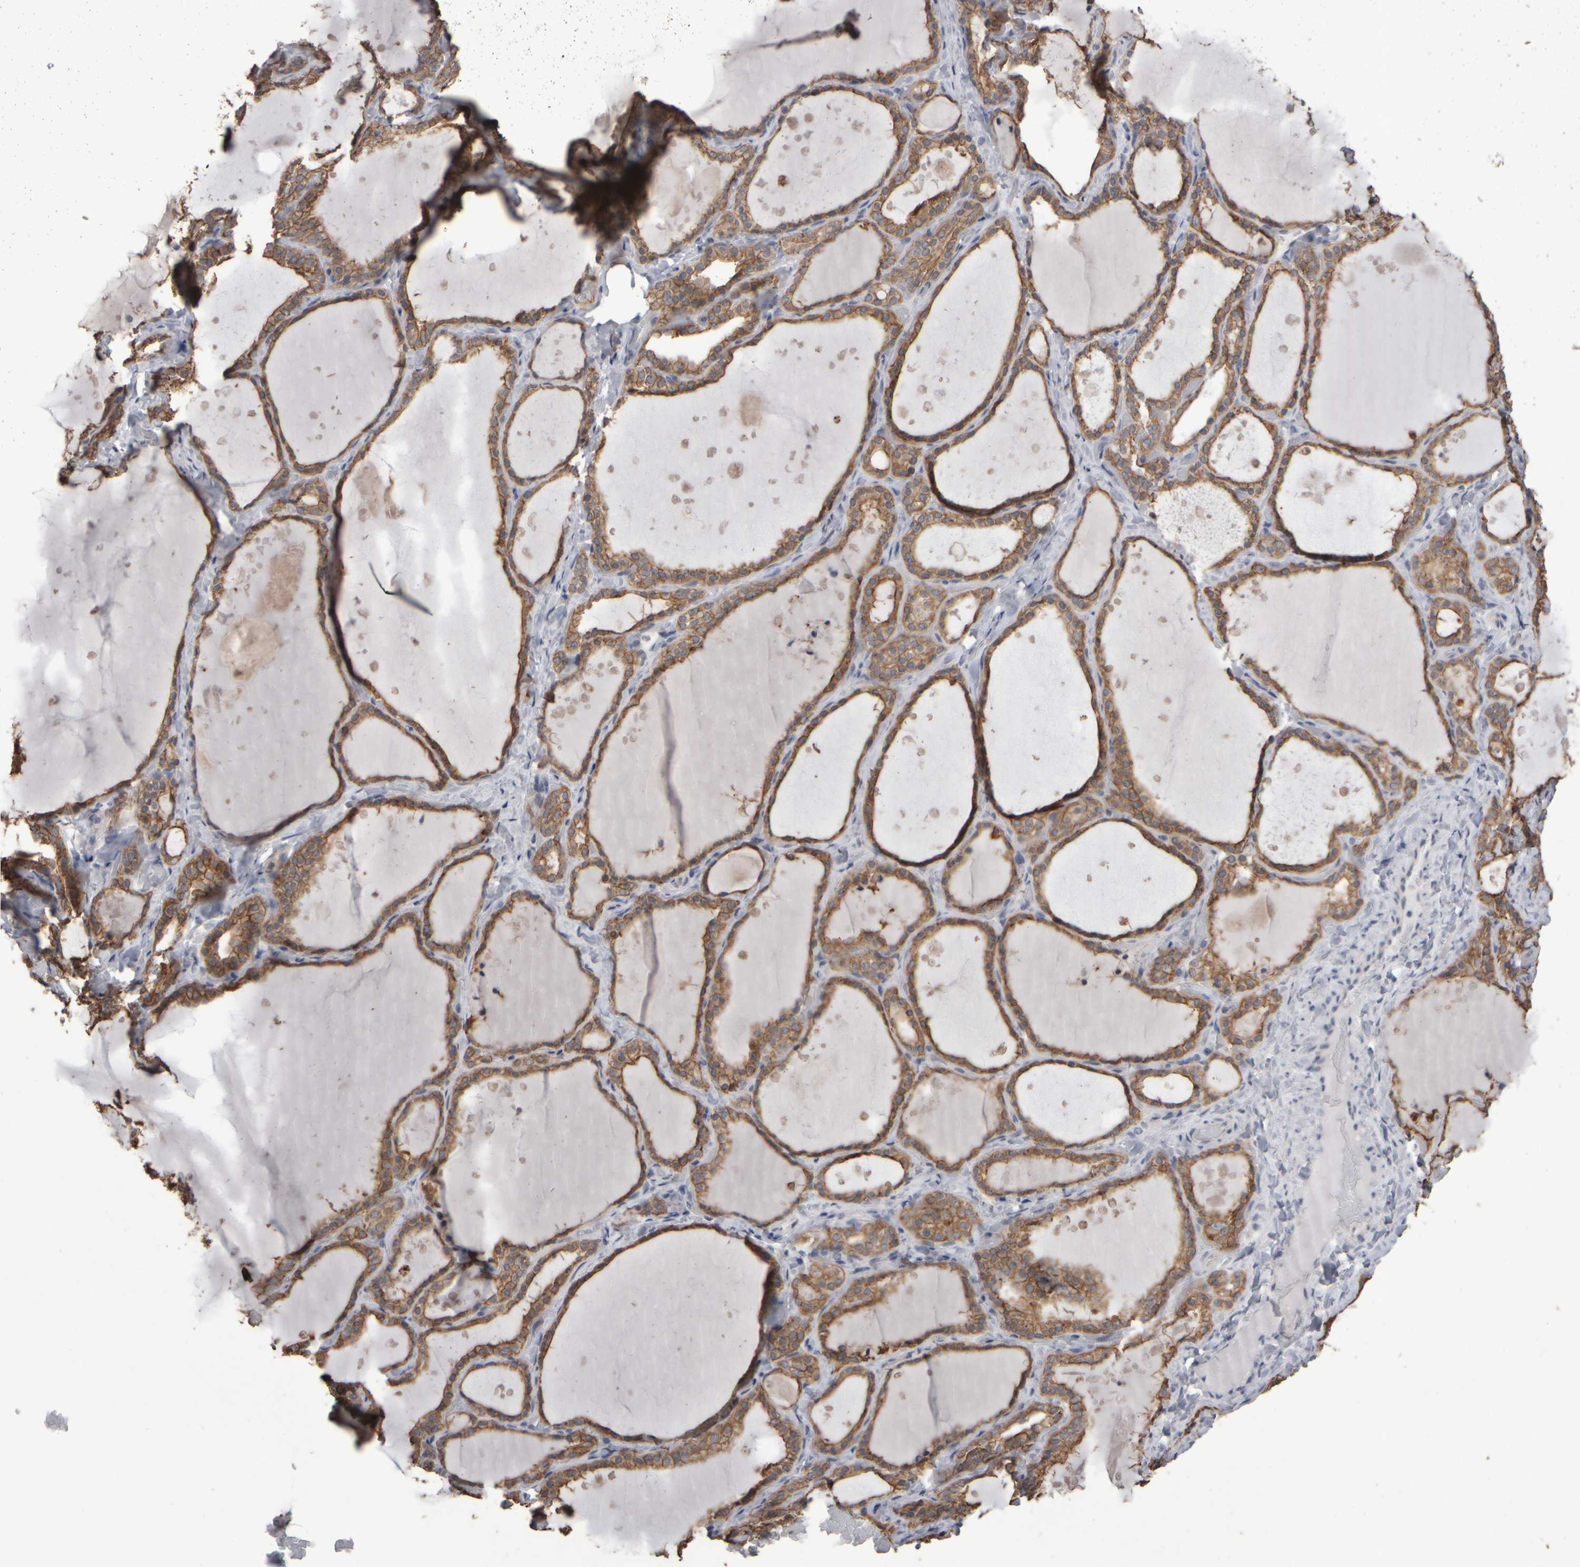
{"staining": {"intensity": "moderate", "quantity": ">75%", "location": "cytoplasmic/membranous"}, "tissue": "thyroid gland", "cell_type": "Glandular cells", "image_type": "normal", "snomed": [{"axis": "morphology", "description": "Normal tissue, NOS"}, {"axis": "topography", "description": "Thyroid gland"}], "caption": "Thyroid gland stained with a brown dye shows moderate cytoplasmic/membranous positive positivity in approximately >75% of glandular cells.", "gene": "EPHX2", "patient": {"sex": "female", "age": 44}}